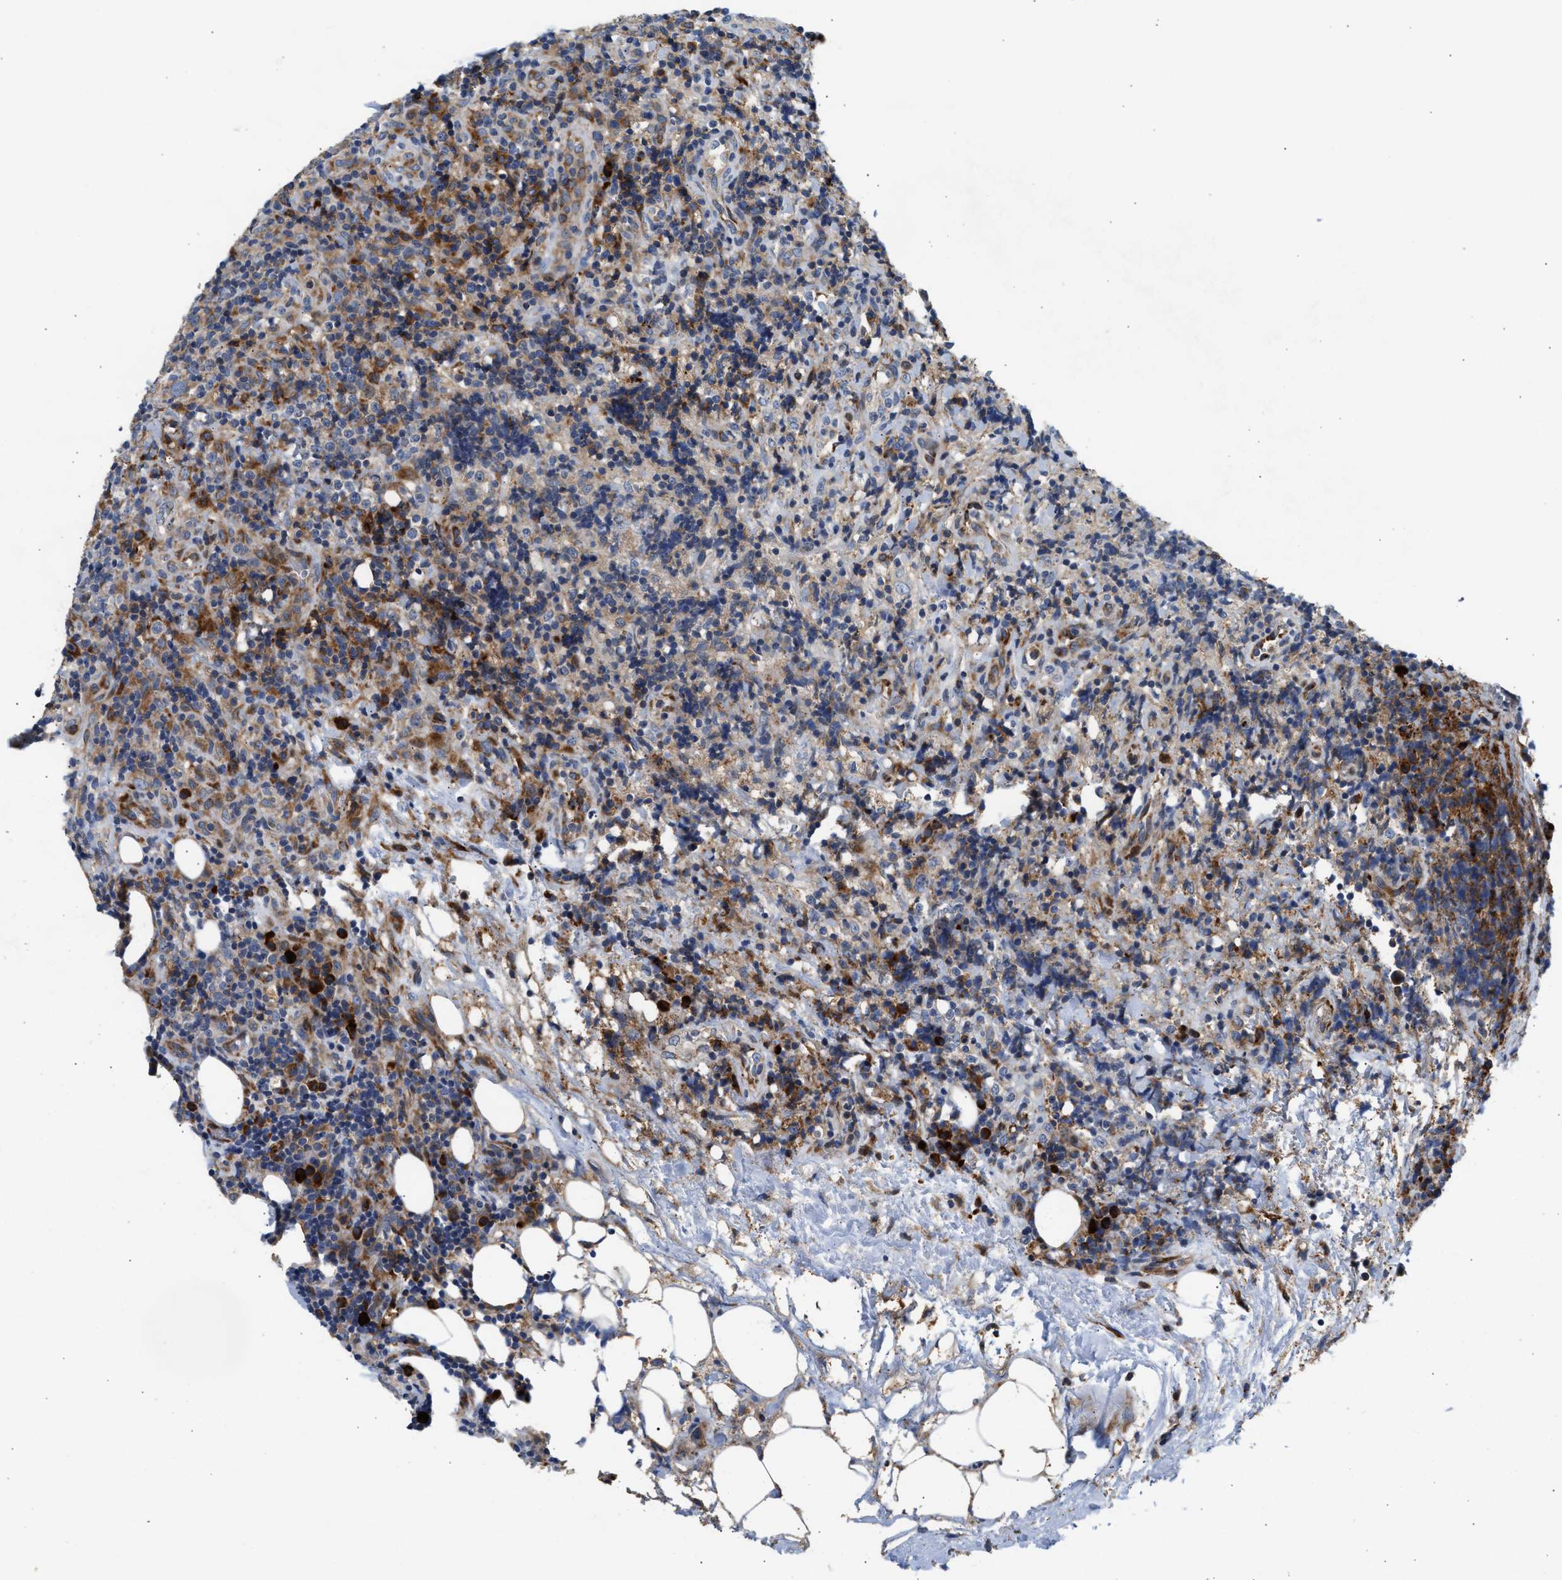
{"staining": {"intensity": "moderate", "quantity": "<25%", "location": "cytoplasmic/membranous"}, "tissue": "lymphoma", "cell_type": "Tumor cells", "image_type": "cancer", "snomed": [{"axis": "morphology", "description": "Malignant lymphoma, non-Hodgkin's type, High grade"}, {"axis": "topography", "description": "Lymph node"}], "caption": "Immunohistochemical staining of lymphoma demonstrates low levels of moderate cytoplasmic/membranous protein staining in approximately <25% of tumor cells. (DAB = brown stain, brightfield microscopy at high magnification).", "gene": "AMZ1", "patient": {"sex": "female", "age": 76}}